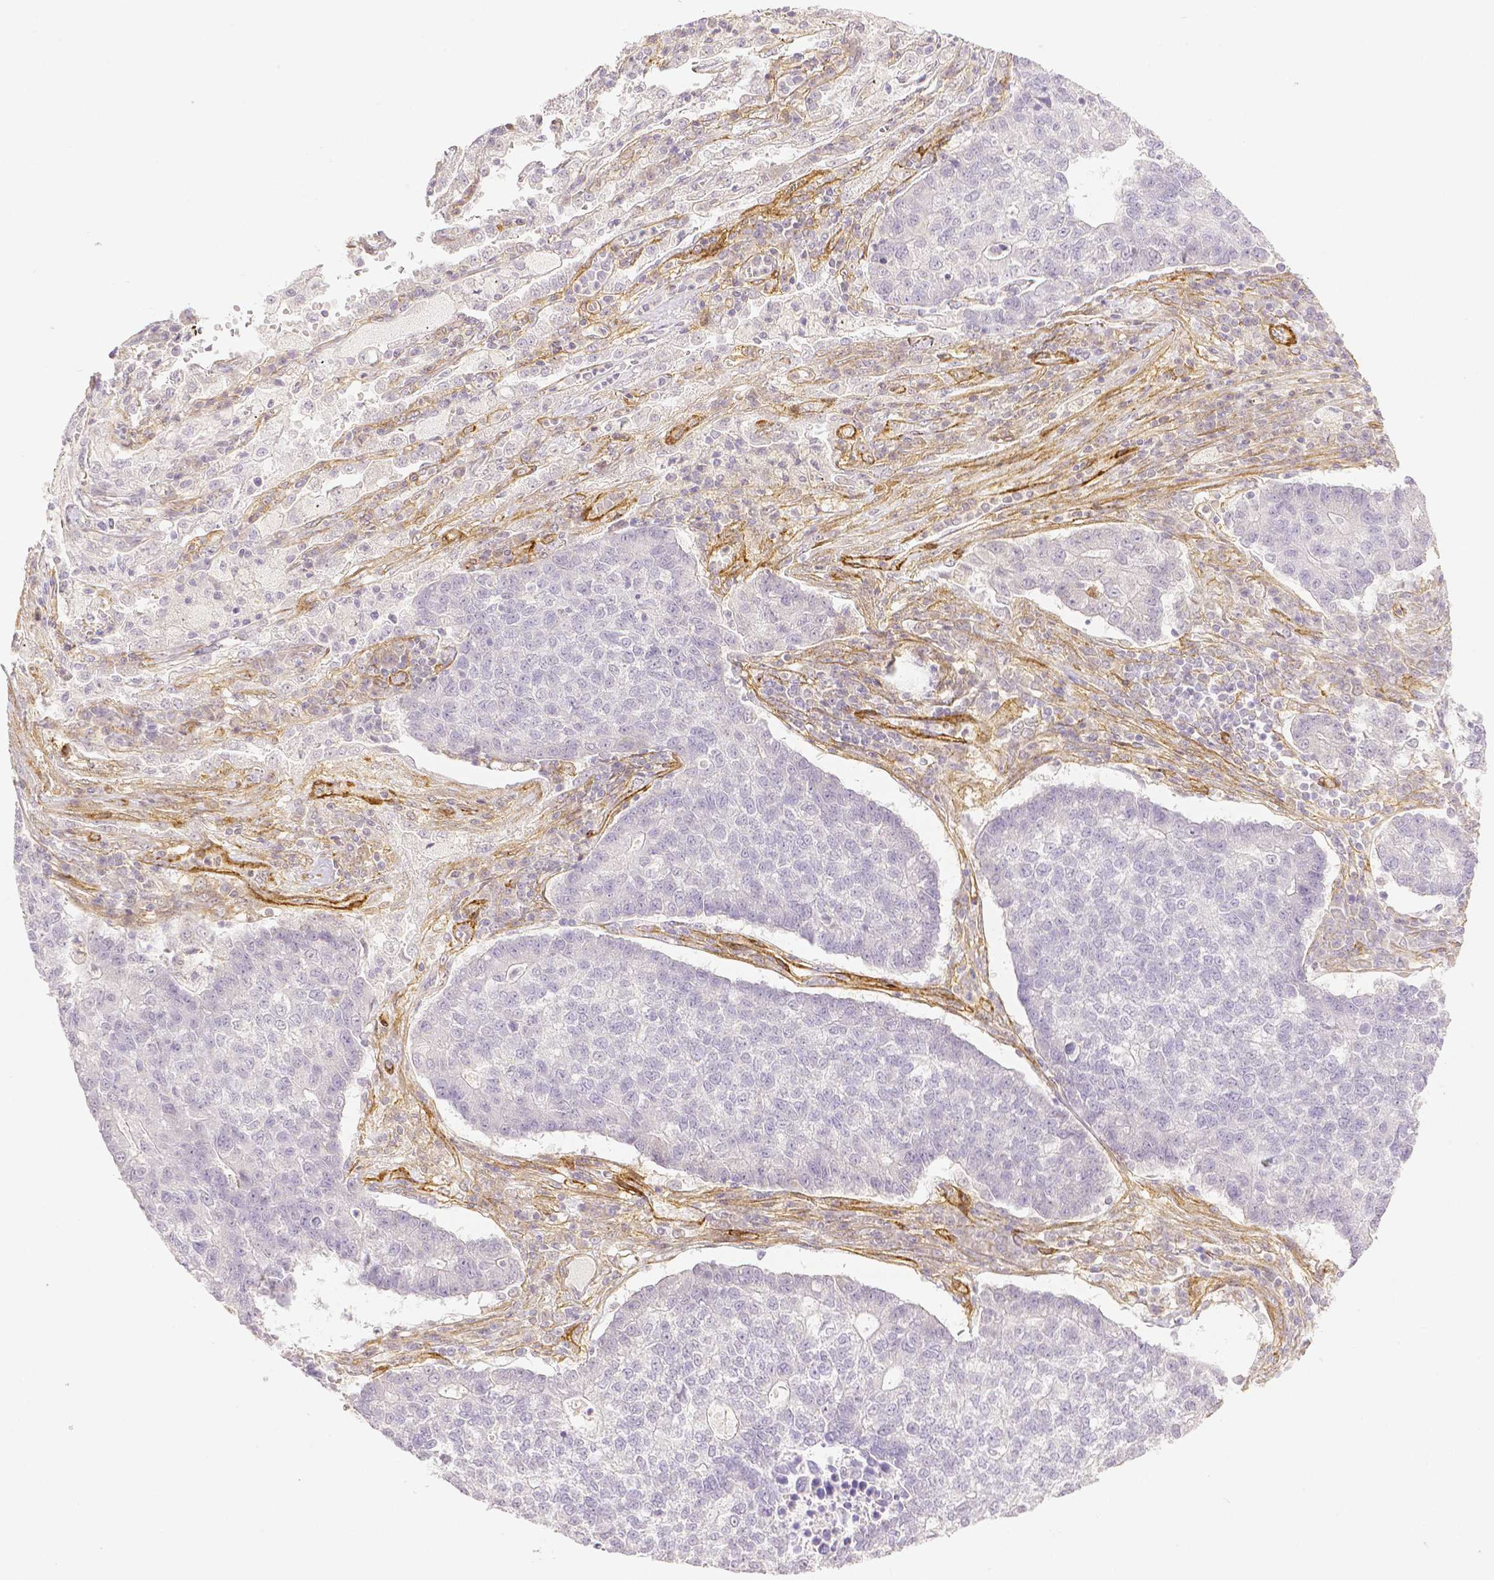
{"staining": {"intensity": "negative", "quantity": "none", "location": "none"}, "tissue": "lung cancer", "cell_type": "Tumor cells", "image_type": "cancer", "snomed": [{"axis": "morphology", "description": "Adenocarcinoma, NOS"}, {"axis": "topography", "description": "Lung"}], "caption": "IHC of lung cancer (adenocarcinoma) shows no staining in tumor cells.", "gene": "THY1", "patient": {"sex": "male", "age": 57}}